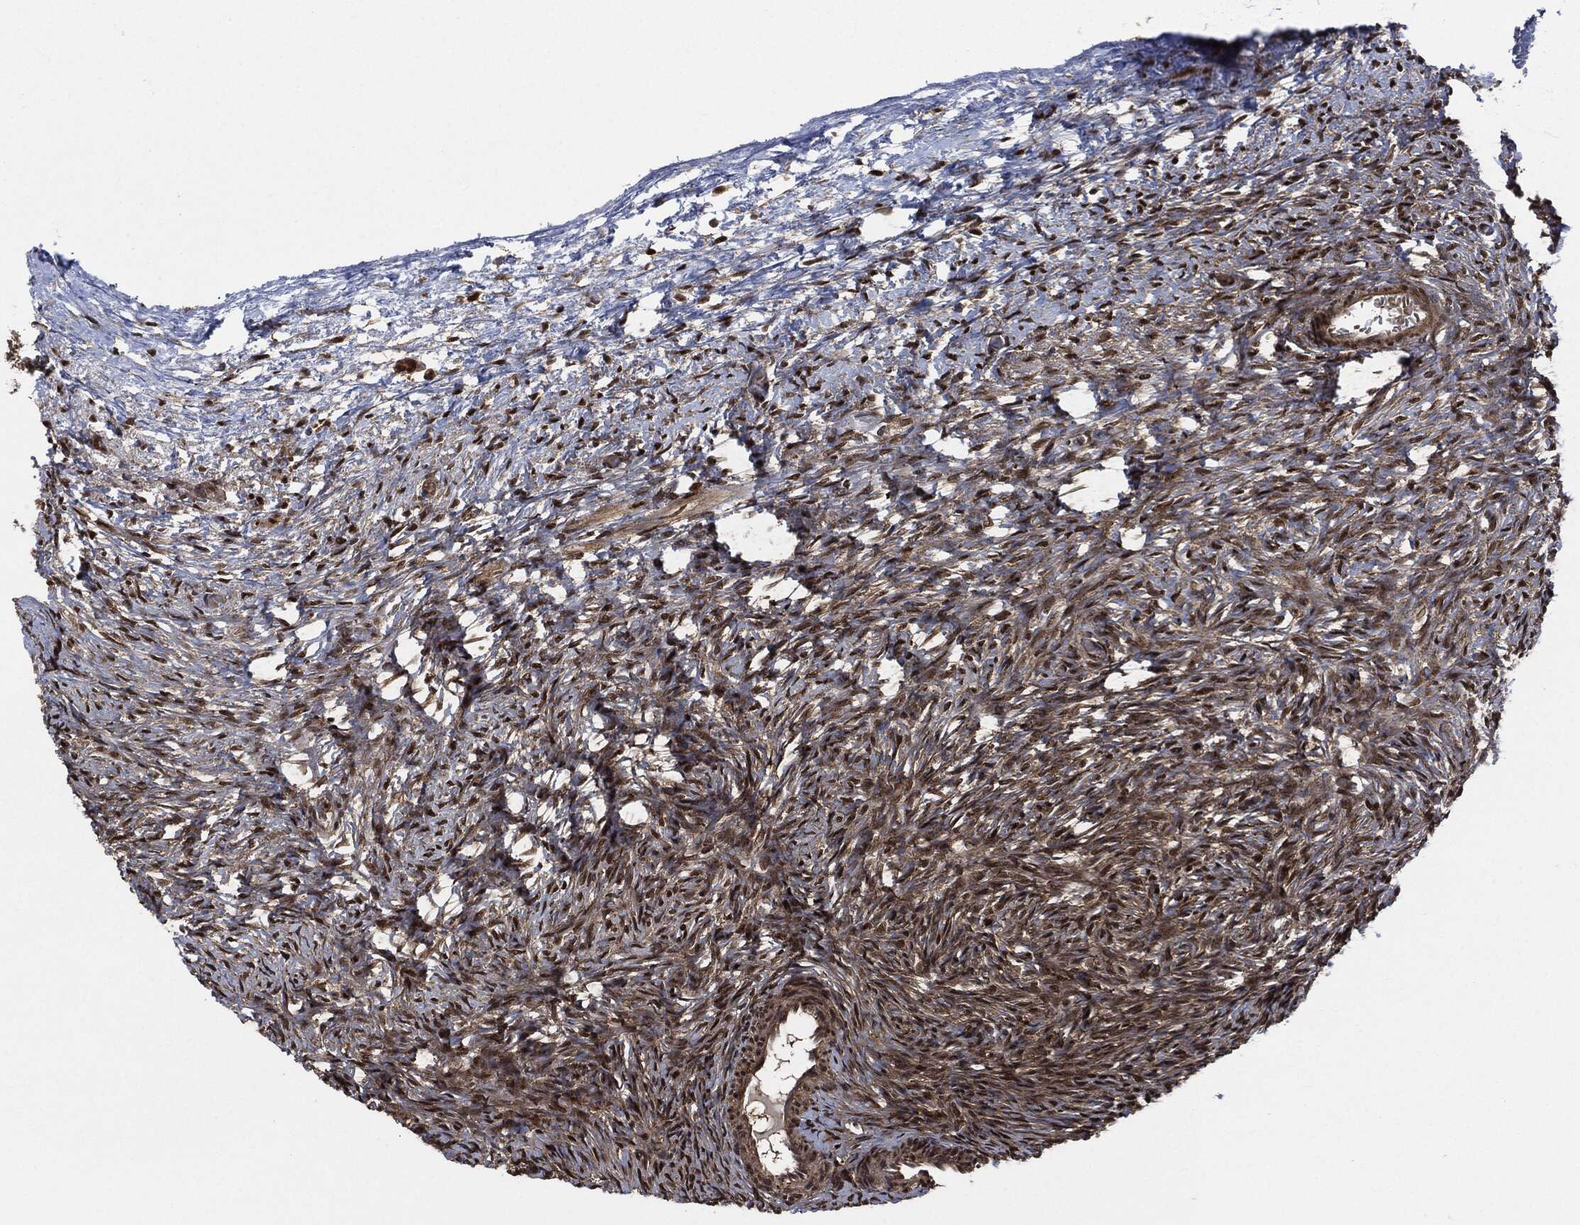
{"staining": {"intensity": "strong", "quantity": ">75%", "location": "cytoplasmic/membranous,nuclear"}, "tissue": "ovary", "cell_type": "Follicle cells", "image_type": "normal", "snomed": [{"axis": "morphology", "description": "Normal tissue, NOS"}, {"axis": "topography", "description": "Ovary"}], "caption": "Ovary stained with a brown dye exhibits strong cytoplasmic/membranous,nuclear positive expression in approximately >75% of follicle cells.", "gene": "DCTN1", "patient": {"sex": "female", "age": 39}}